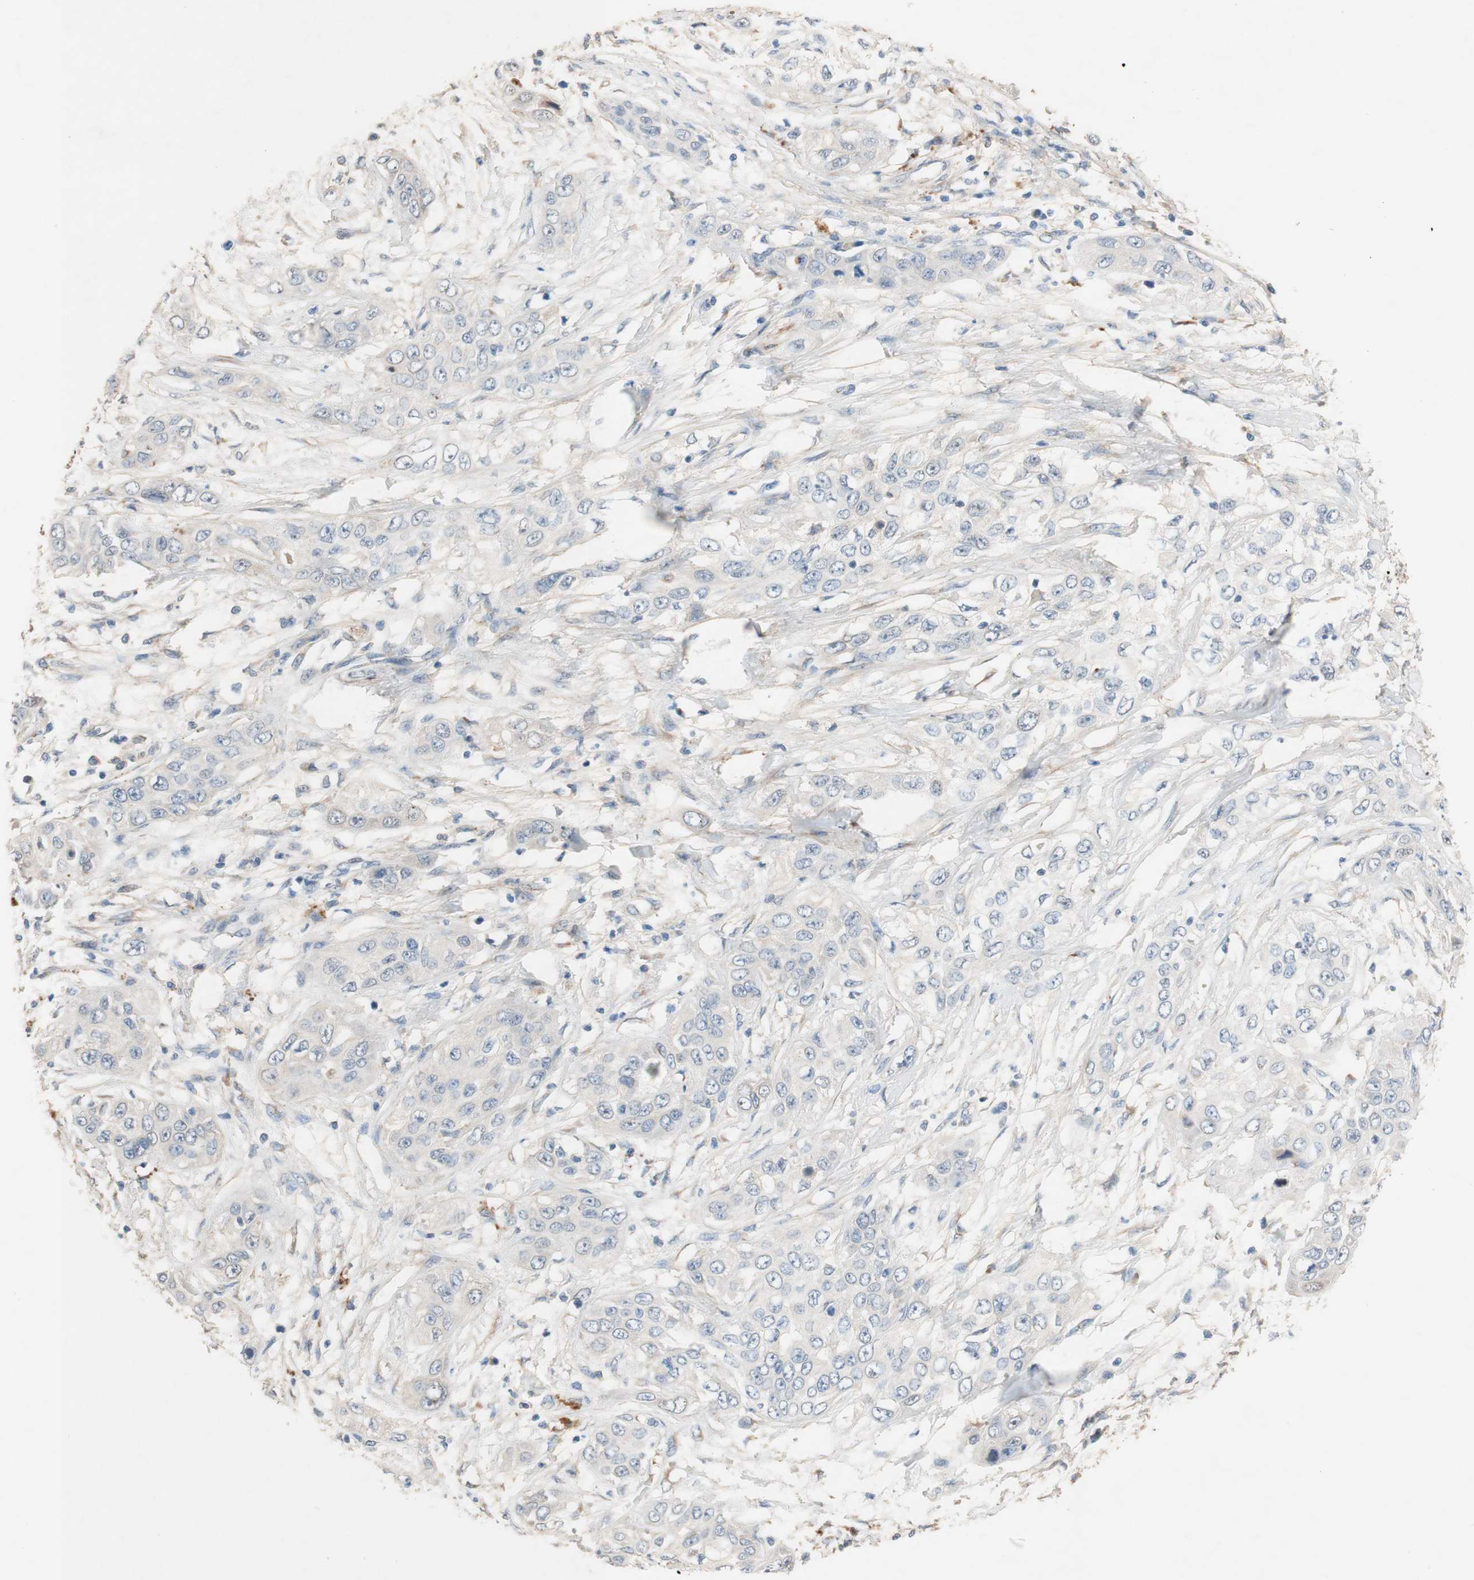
{"staining": {"intensity": "negative", "quantity": "none", "location": "none"}, "tissue": "pancreatic cancer", "cell_type": "Tumor cells", "image_type": "cancer", "snomed": [{"axis": "morphology", "description": "Adenocarcinoma, NOS"}, {"axis": "topography", "description": "Pancreas"}], "caption": "DAB (3,3'-diaminobenzidine) immunohistochemical staining of pancreatic cancer shows no significant staining in tumor cells.", "gene": "DKK3", "patient": {"sex": "female", "age": 70}}